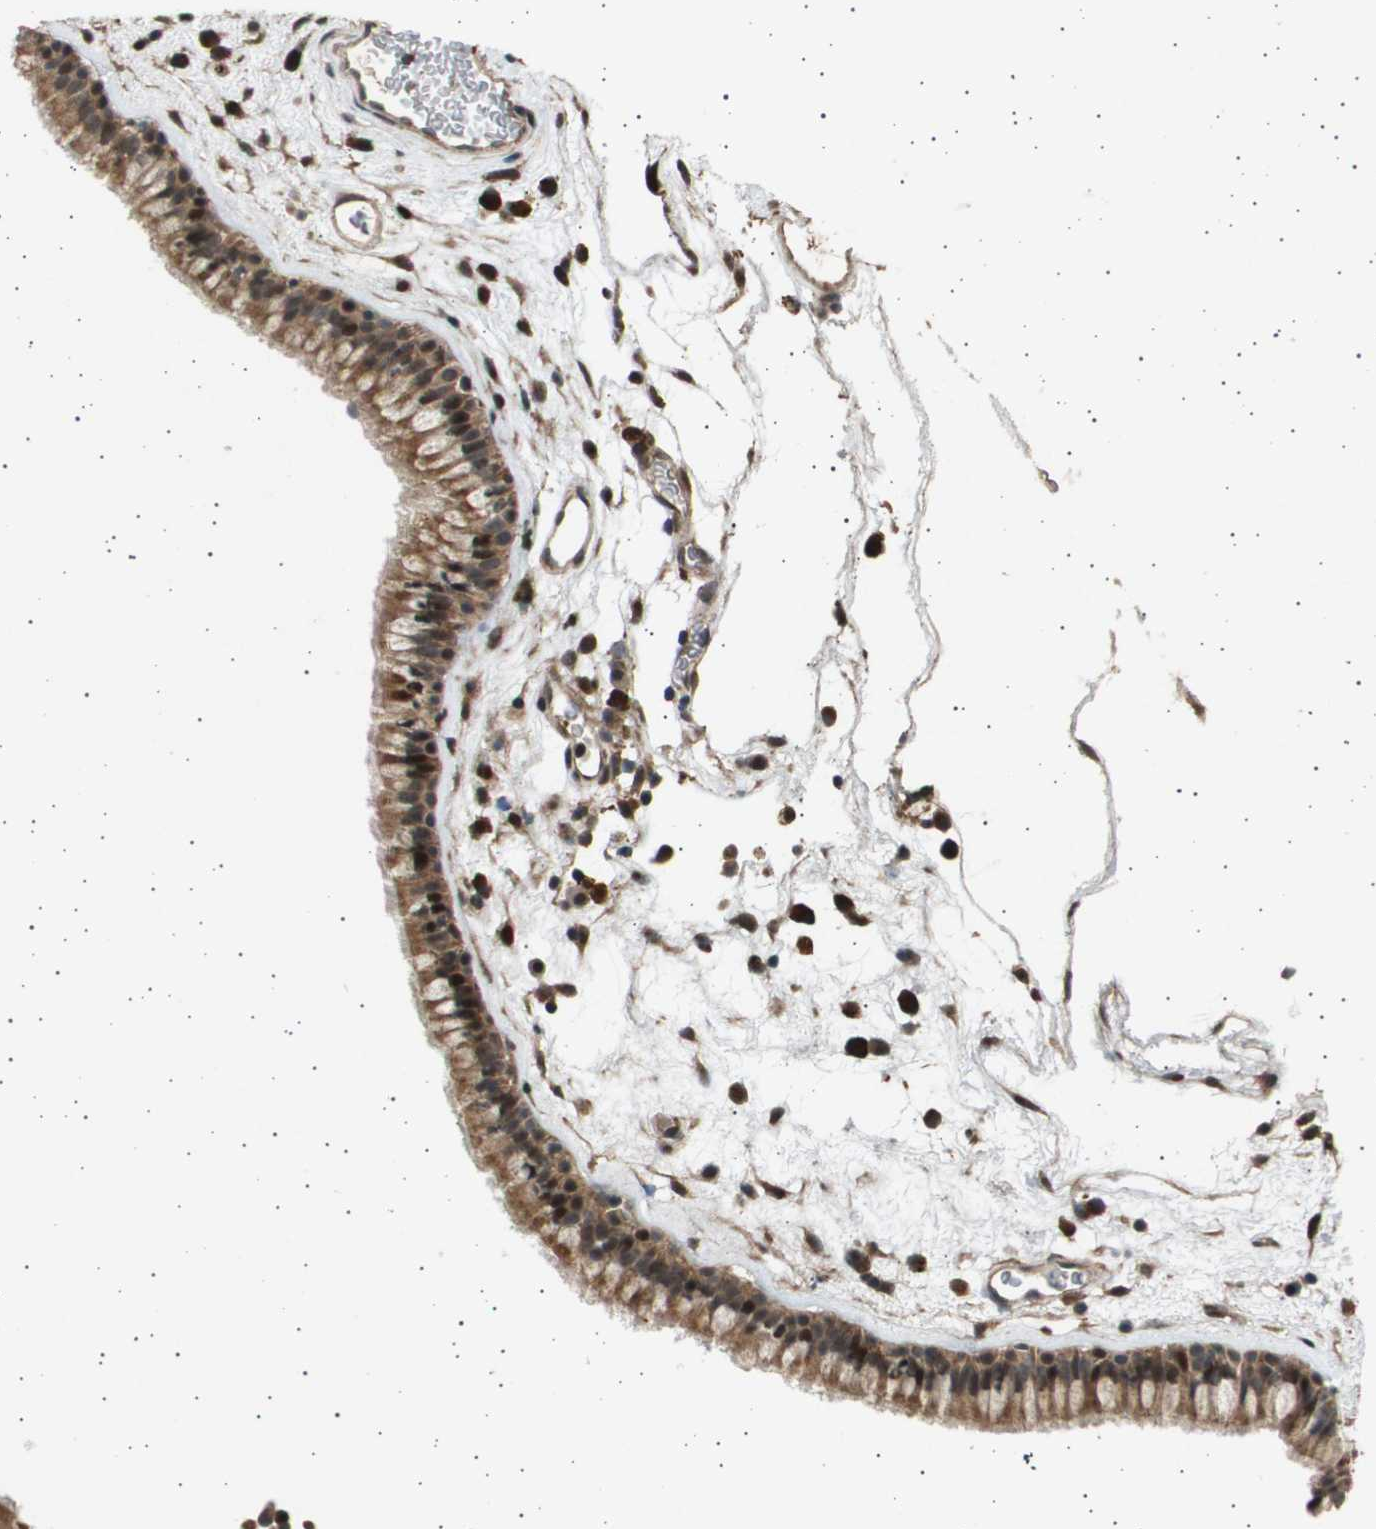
{"staining": {"intensity": "moderate", "quantity": ">75%", "location": "cytoplasmic/membranous"}, "tissue": "nasopharynx", "cell_type": "Respiratory epithelial cells", "image_type": "normal", "snomed": [{"axis": "morphology", "description": "Normal tissue, NOS"}, {"axis": "morphology", "description": "Inflammation, NOS"}, {"axis": "topography", "description": "Nasopharynx"}], "caption": "A photomicrograph of nasopharynx stained for a protein shows moderate cytoplasmic/membranous brown staining in respiratory epithelial cells.", "gene": "TNRC6A", "patient": {"sex": "male", "age": 48}}